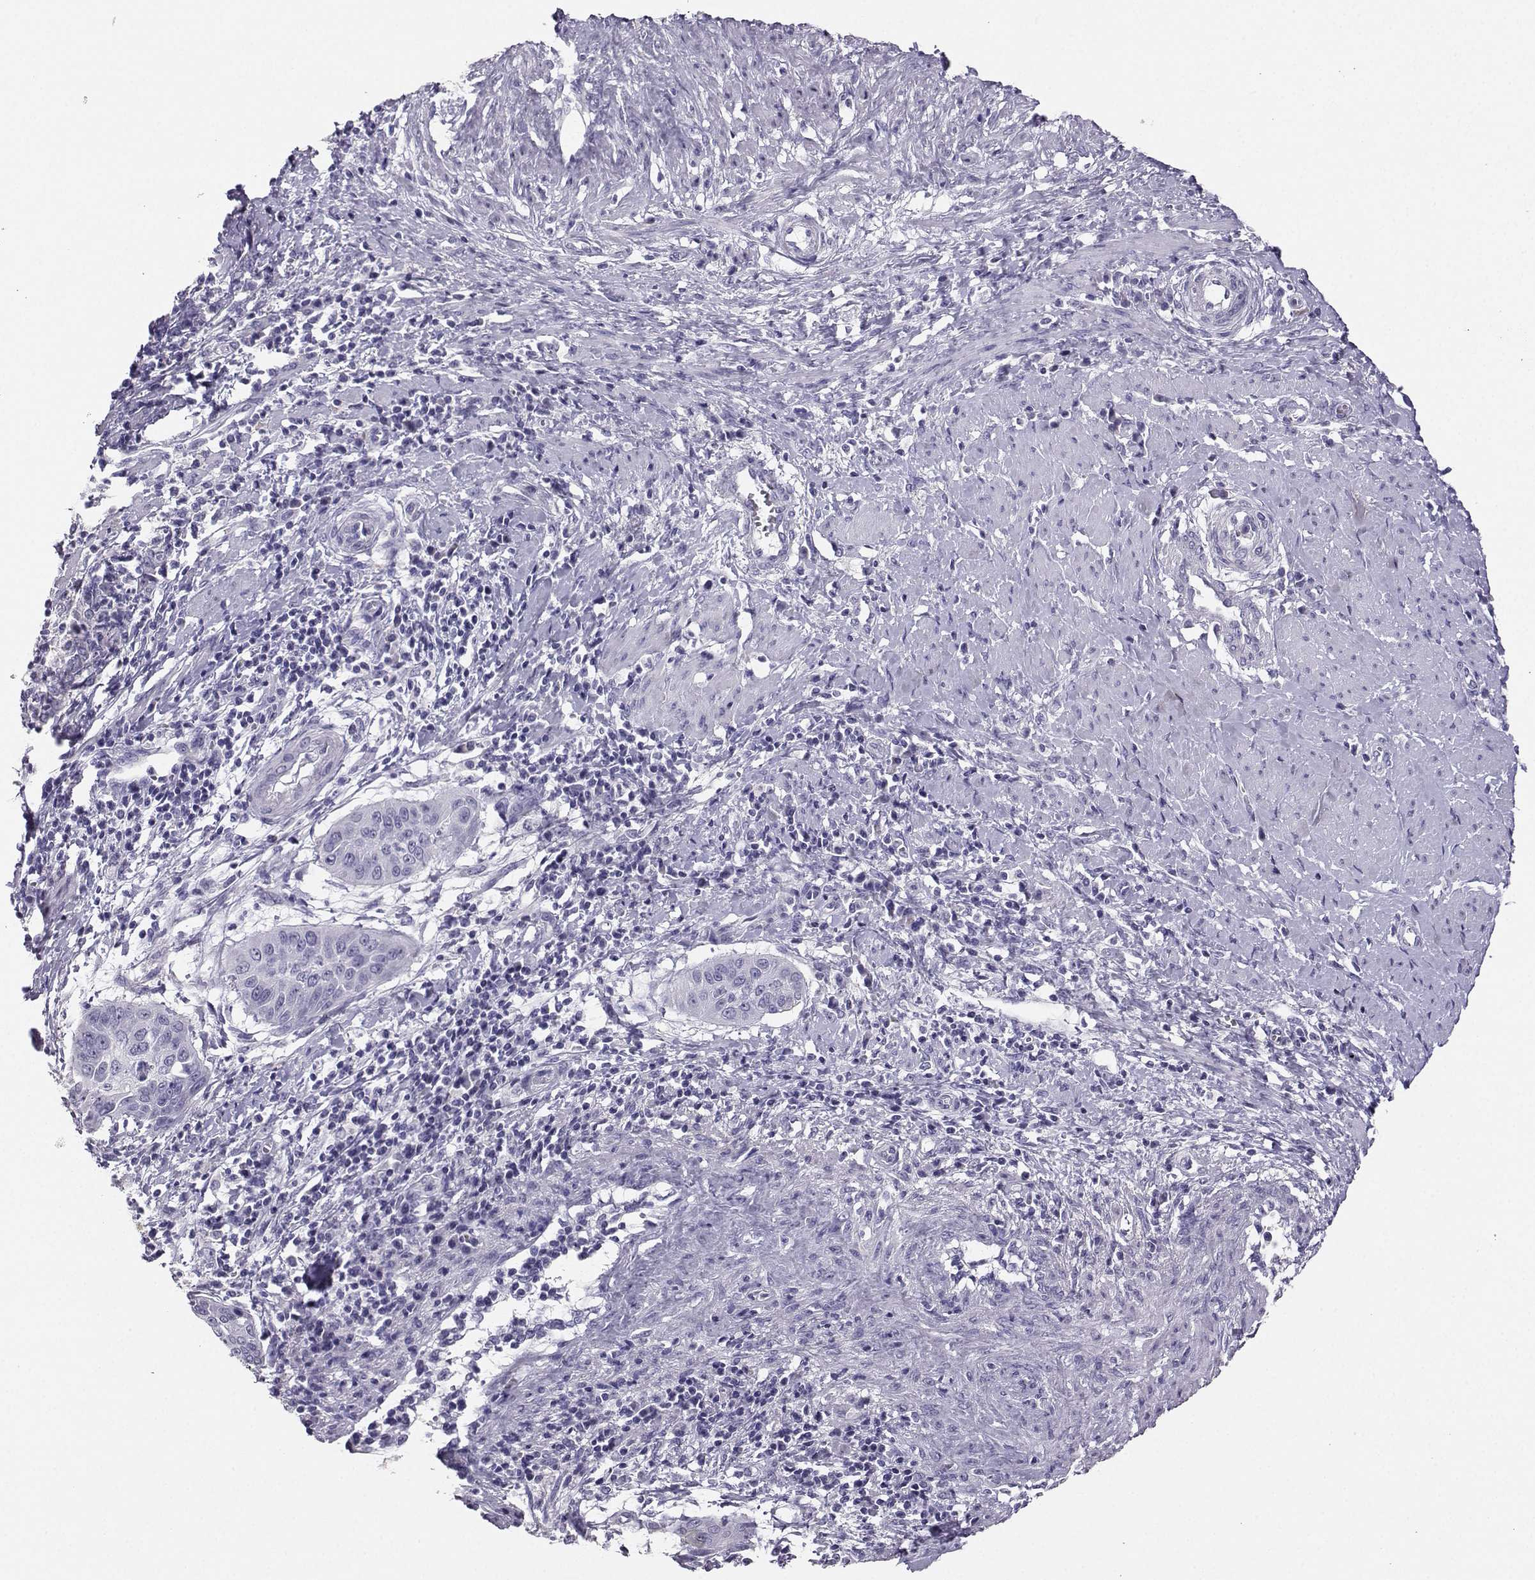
{"staining": {"intensity": "negative", "quantity": "none", "location": "none"}, "tissue": "cervical cancer", "cell_type": "Tumor cells", "image_type": "cancer", "snomed": [{"axis": "morphology", "description": "Squamous cell carcinoma, NOS"}, {"axis": "topography", "description": "Cervix"}], "caption": "Cervical squamous cell carcinoma was stained to show a protein in brown. There is no significant positivity in tumor cells.", "gene": "AVP", "patient": {"sex": "female", "age": 39}}